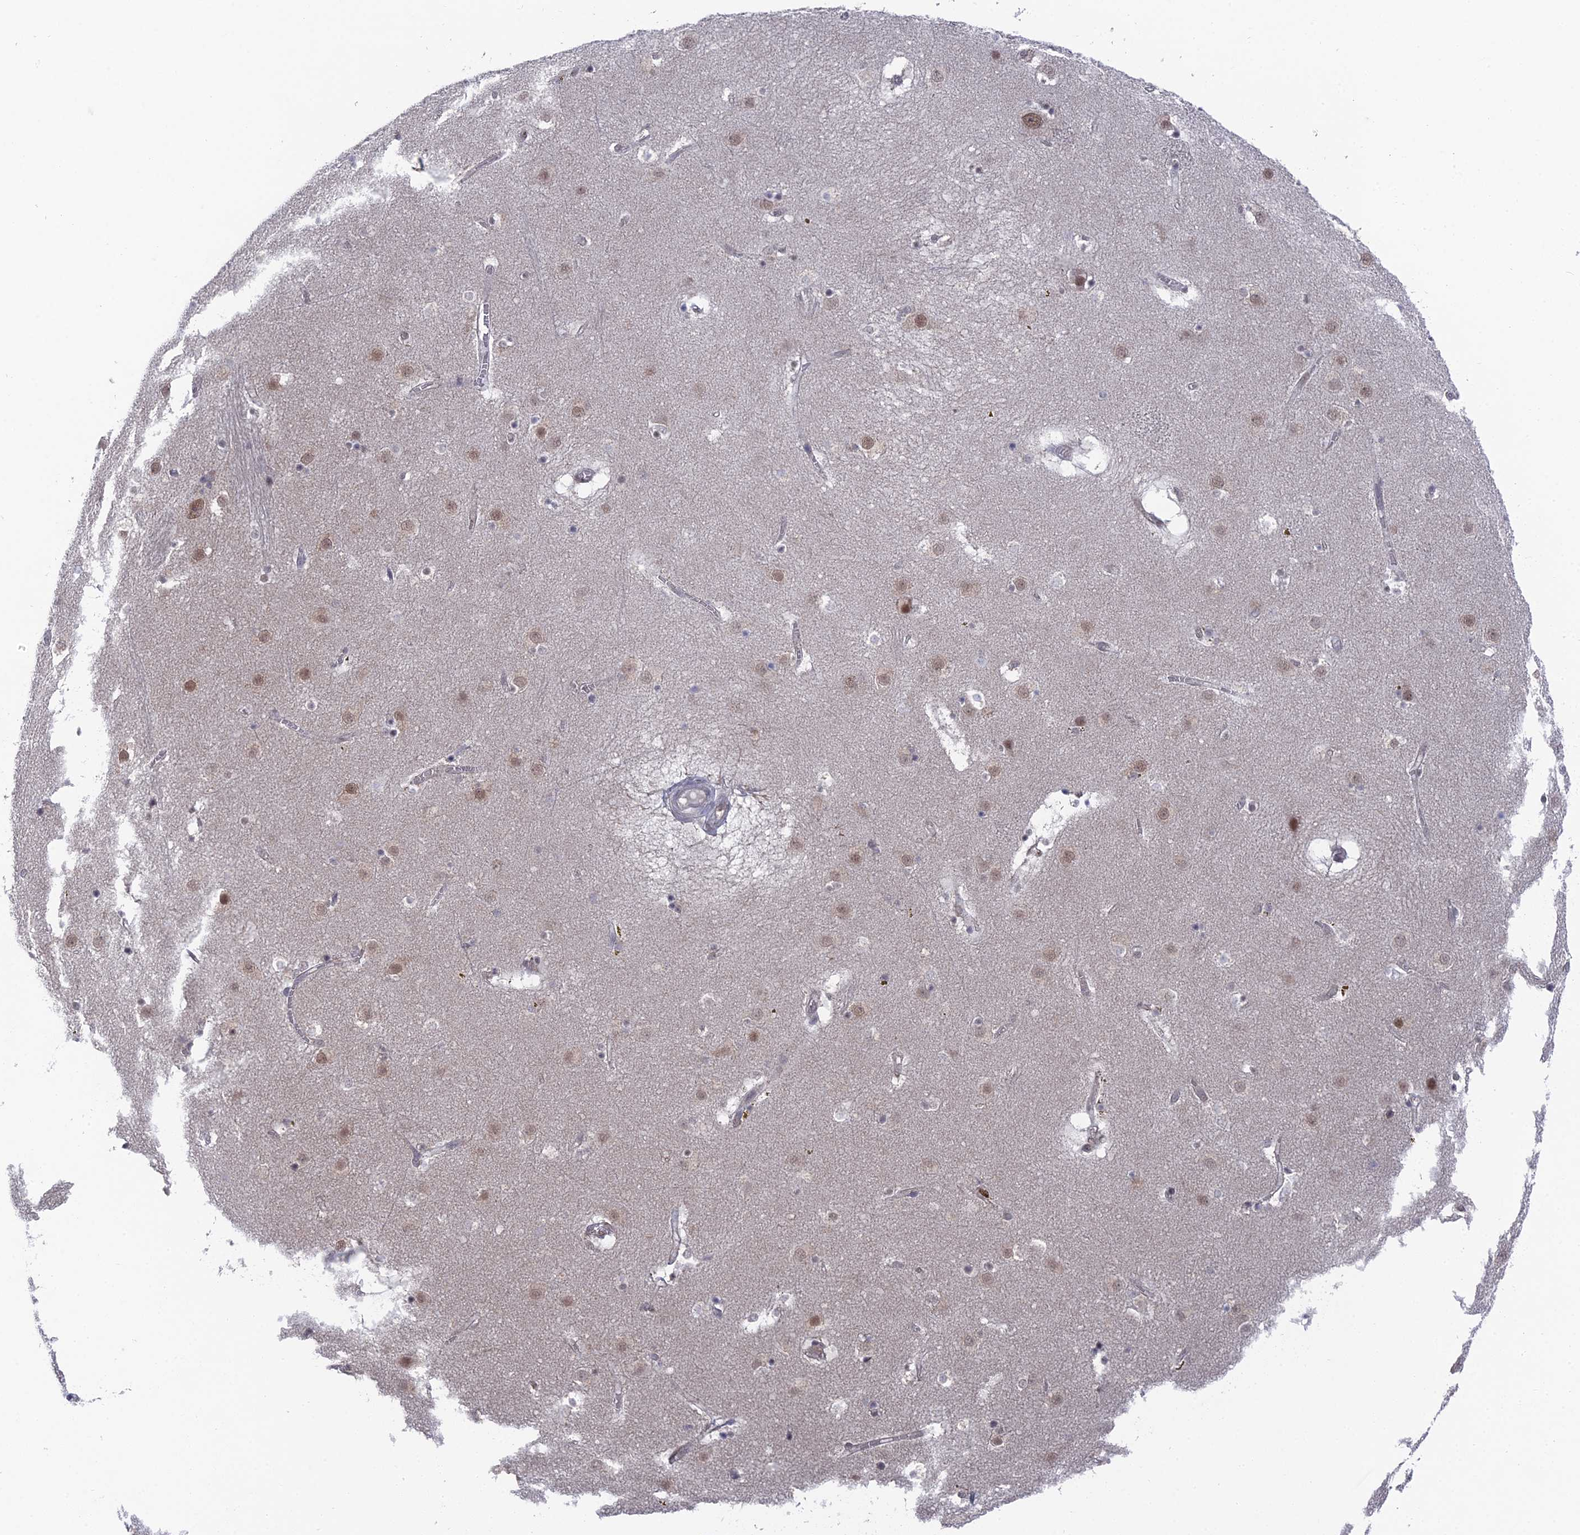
{"staining": {"intensity": "weak", "quantity": "<25%", "location": "nuclear"}, "tissue": "caudate", "cell_type": "Glial cells", "image_type": "normal", "snomed": [{"axis": "morphology", "description": "Normal tissue, NOS"}, {"axis": "topography", "description": "Lateral ventricle wall"}], "caption": "Immunohistochemistry of unremarkable caudate reveals no expression in glial cells.", "gene": "FHIP2A", "patient": {"sex": "male", "age": 70}}